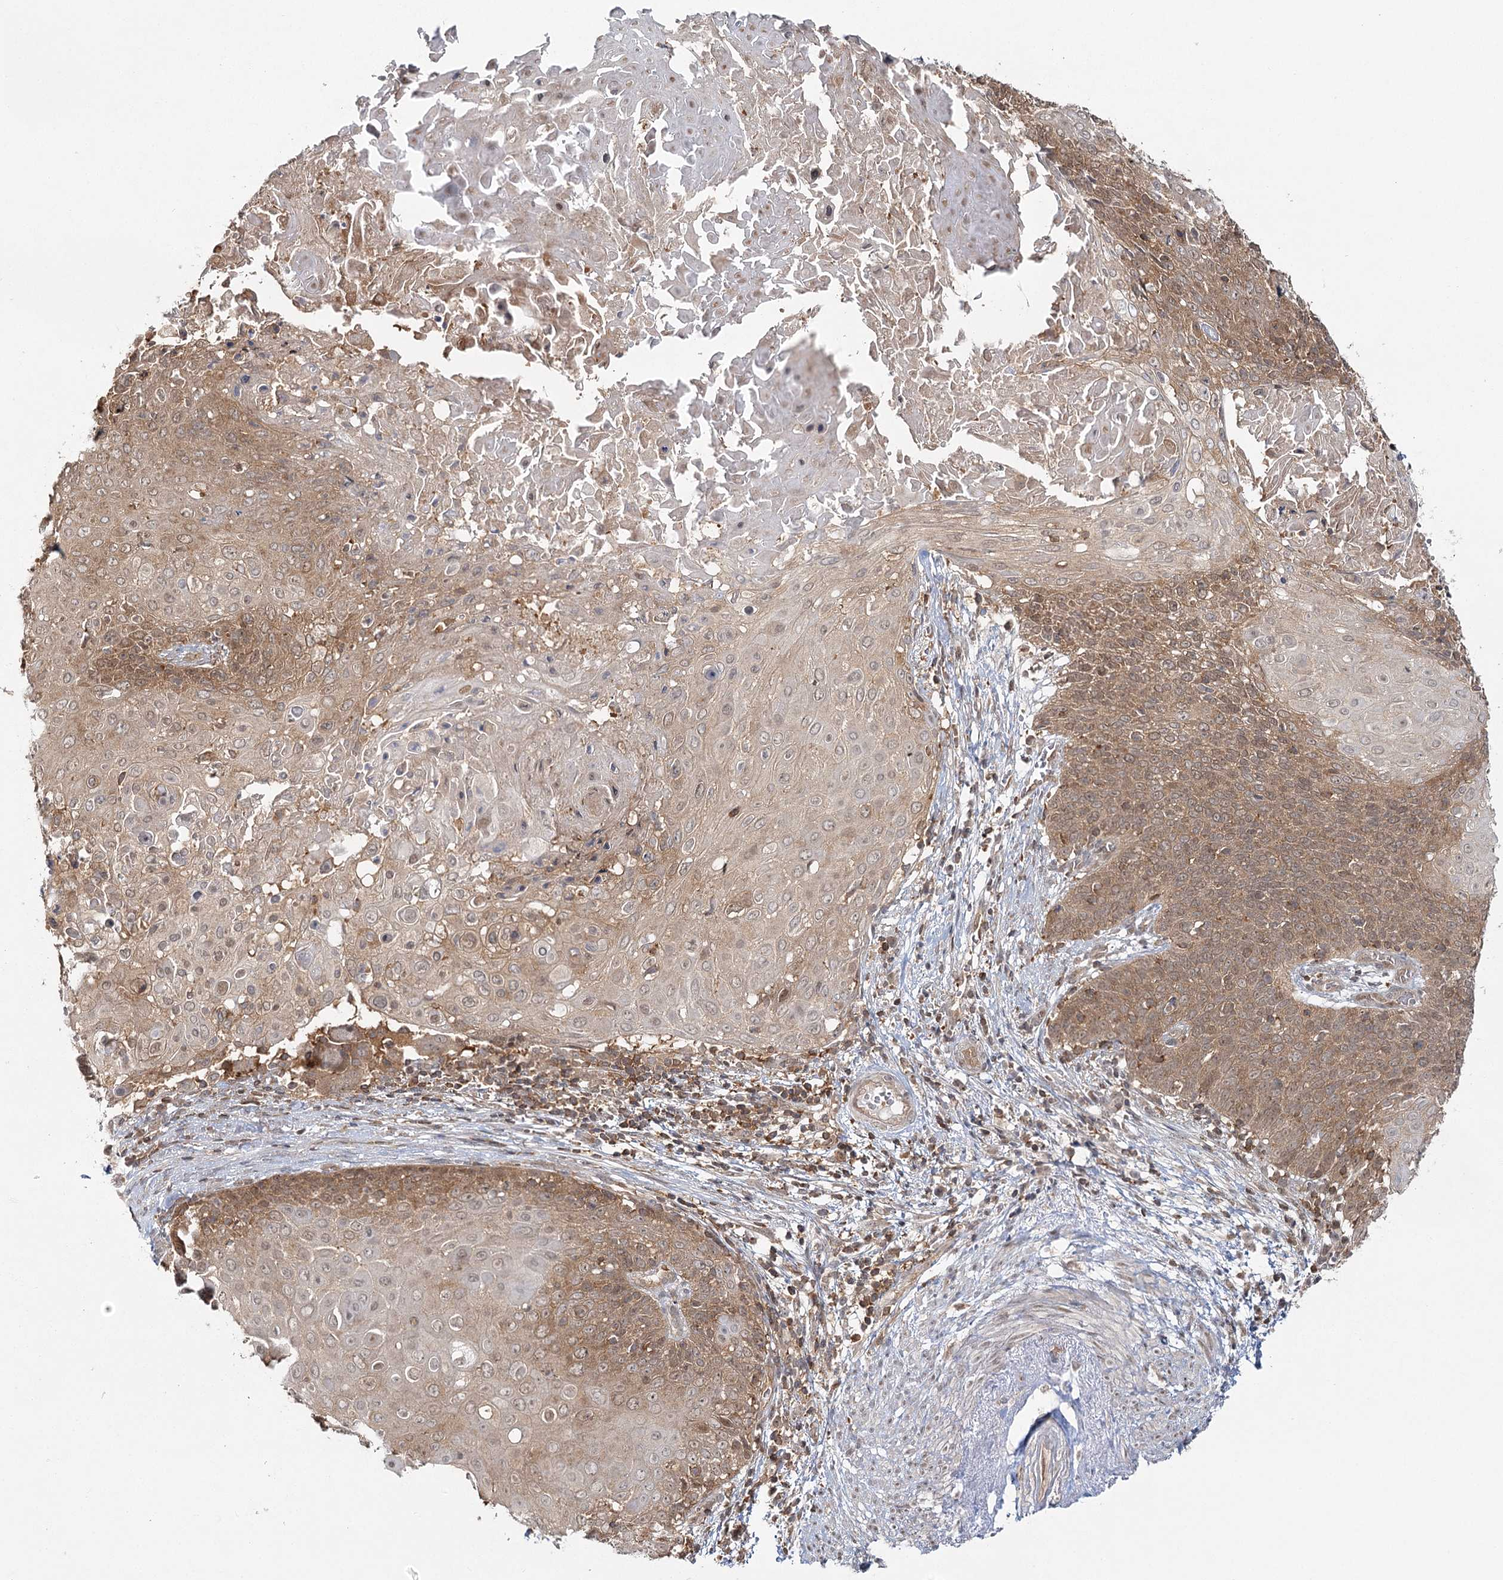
{"staining": {"intensity": "moderate", "quantity": ">75%", "location": "cytoplasmic/membranous,nuclear"}, "tissue": "cervical cancer", "cell_type": "Tumor cells", "image_type": "cancer", "snomed": [{"axis": "morphology", "description": "Squamous cell carcinoma, NOS"}, {"axis": "topography", "description": "Cervix"}], "caption": "Immunohistochemical staining of human cervical squamous cell carcinoma displays medium levels of moderate cytoplasmic/membranous and nuclear staining in approximately >75% of tumor cells.", "gene": "FAM120B", "patient": {"sex": "female", "age": 39}}